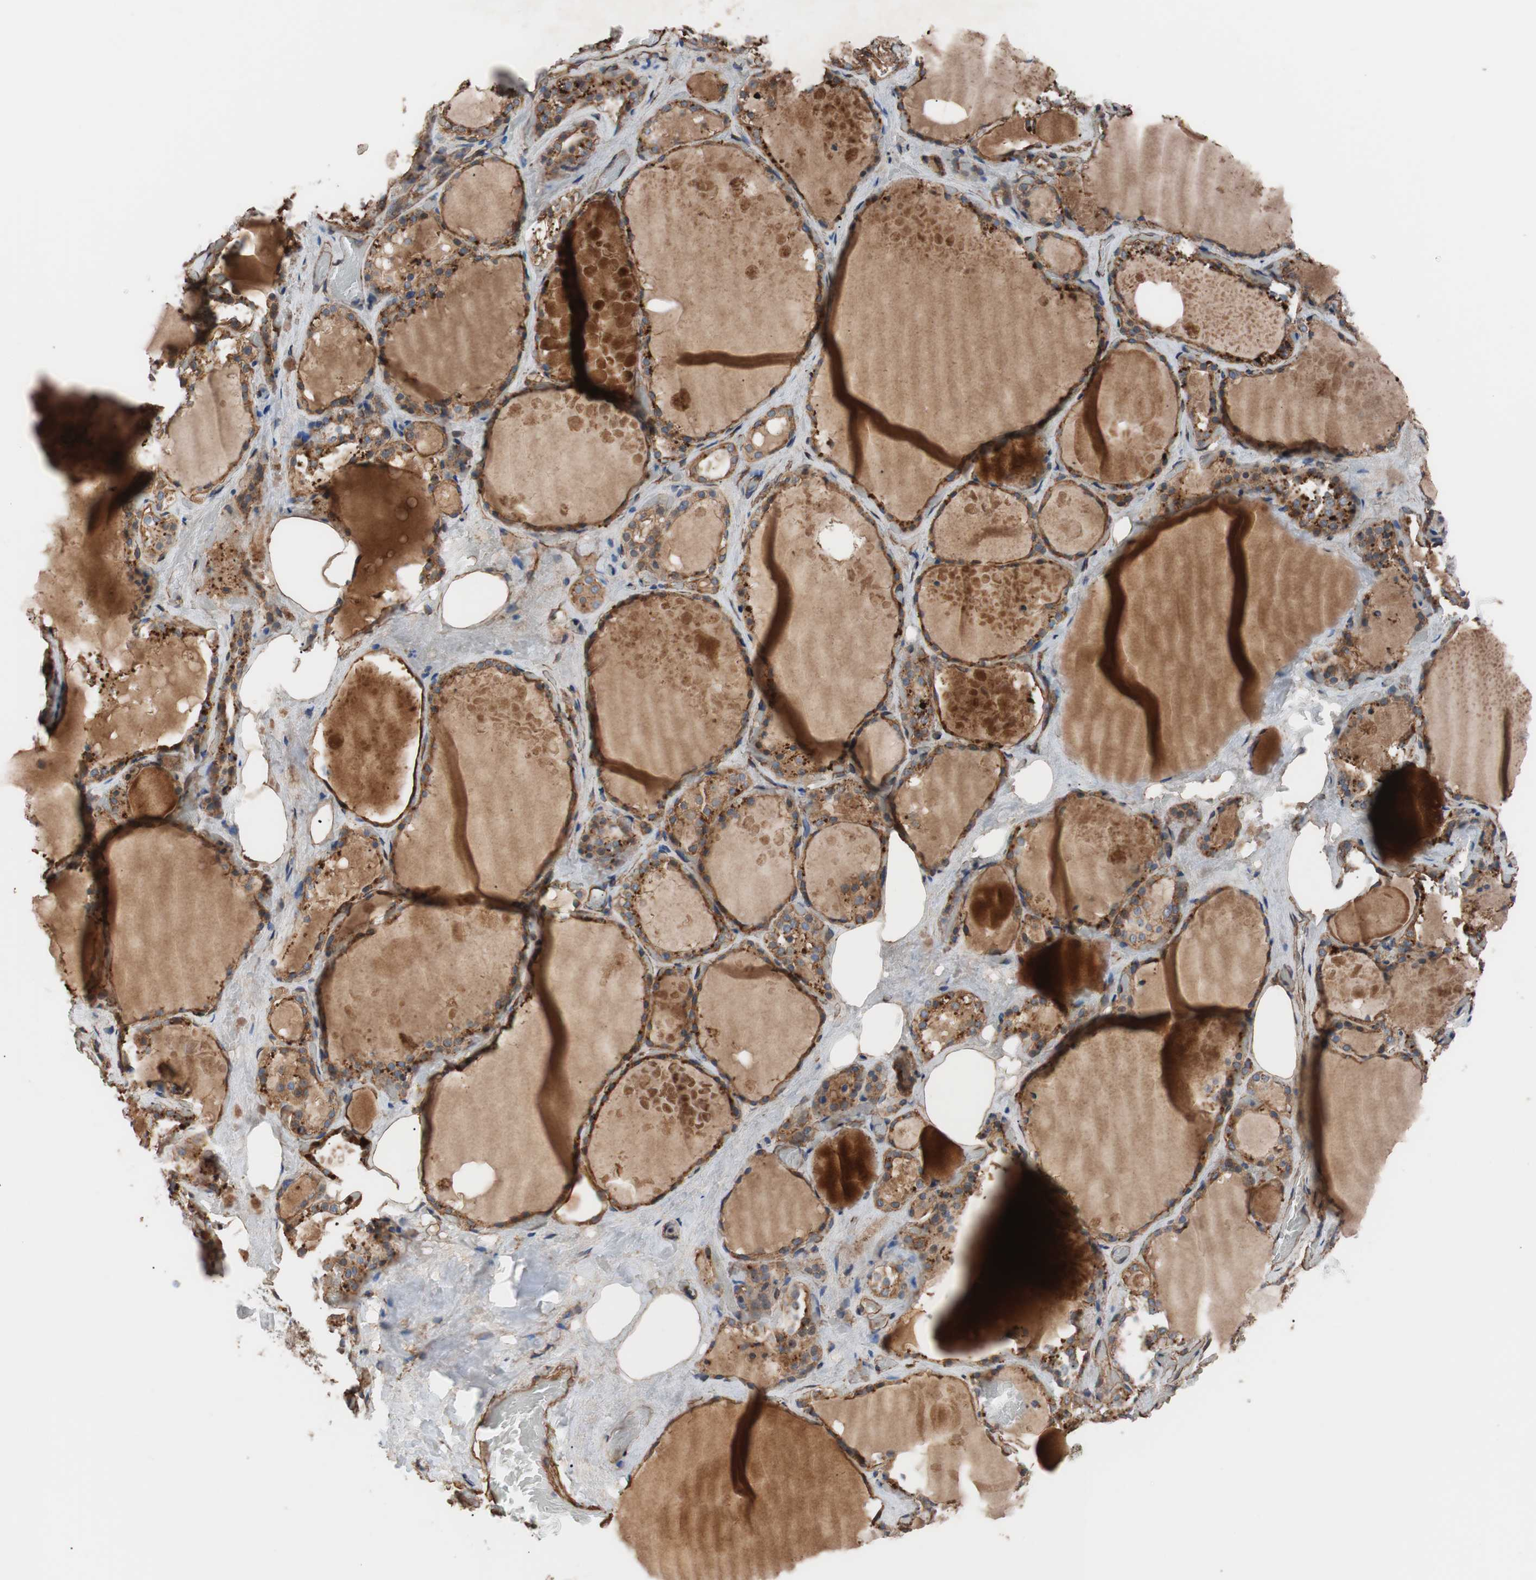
{"staining": {"intensity": "moderate", "quantity": ">75%", "location": "cytoplasmic/membranous"}, "tissue": "thyroid gland", "cell_type": "Glandular cells", "image_type": "normal", "snomed": [{"axis": "morphology", "description": "Normal tissue, NOS"}, {"axis": "topography", "description": "Thyroid gland"}], "caption": "Immunohistochemistry of unremarkable human thyroid gland reveals medium levels of moderate cytoplasmic/membranous expression in approximately >75% of glandular cells. Nuclei are stained in blue.", "gene": "SPINT1", "patient": {"sex": "male", "age": 61}}